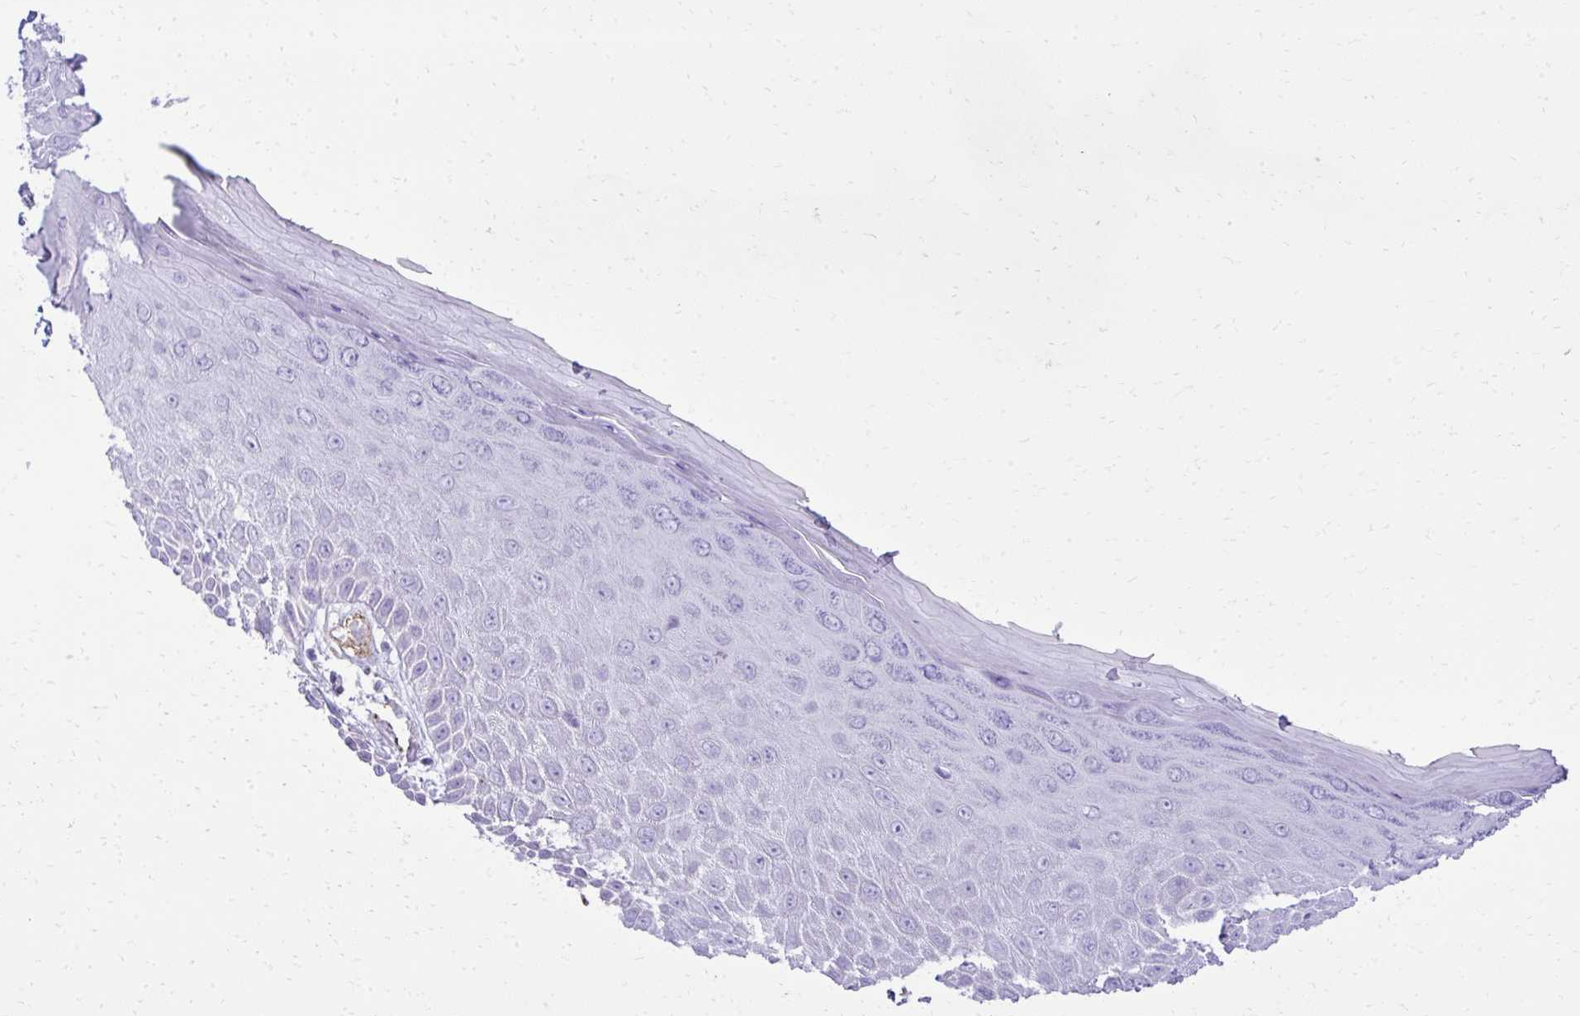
{"staining": {"intensity": "negative", "quantity": "none", "location": "none"}, "tissue": "skin", "cell_type": "Epidermal cells", "image_type": "normal", "snomed": [{"axis": "morphology", "description": "Normal tissue, NOS"}, {"axis": "topography", "description": "Anal"}, {"axis": "topography", "description": "Peripheral nerve tissue"}], "caption": "High power microscopy micrograph of an immunohistochemistry (IHC) histopathology image of benign skin, revealing no significant expression in epidermal cells. Brightfield microscopy of immunohistochemistry (IHC) stained with DAB (3,3'-diaminobenzidine) (brown) and hematoxylin (blue), captured at high magnification.", "gene": "PITPNM3", "patient": {"sex": "male", "age": 78}}